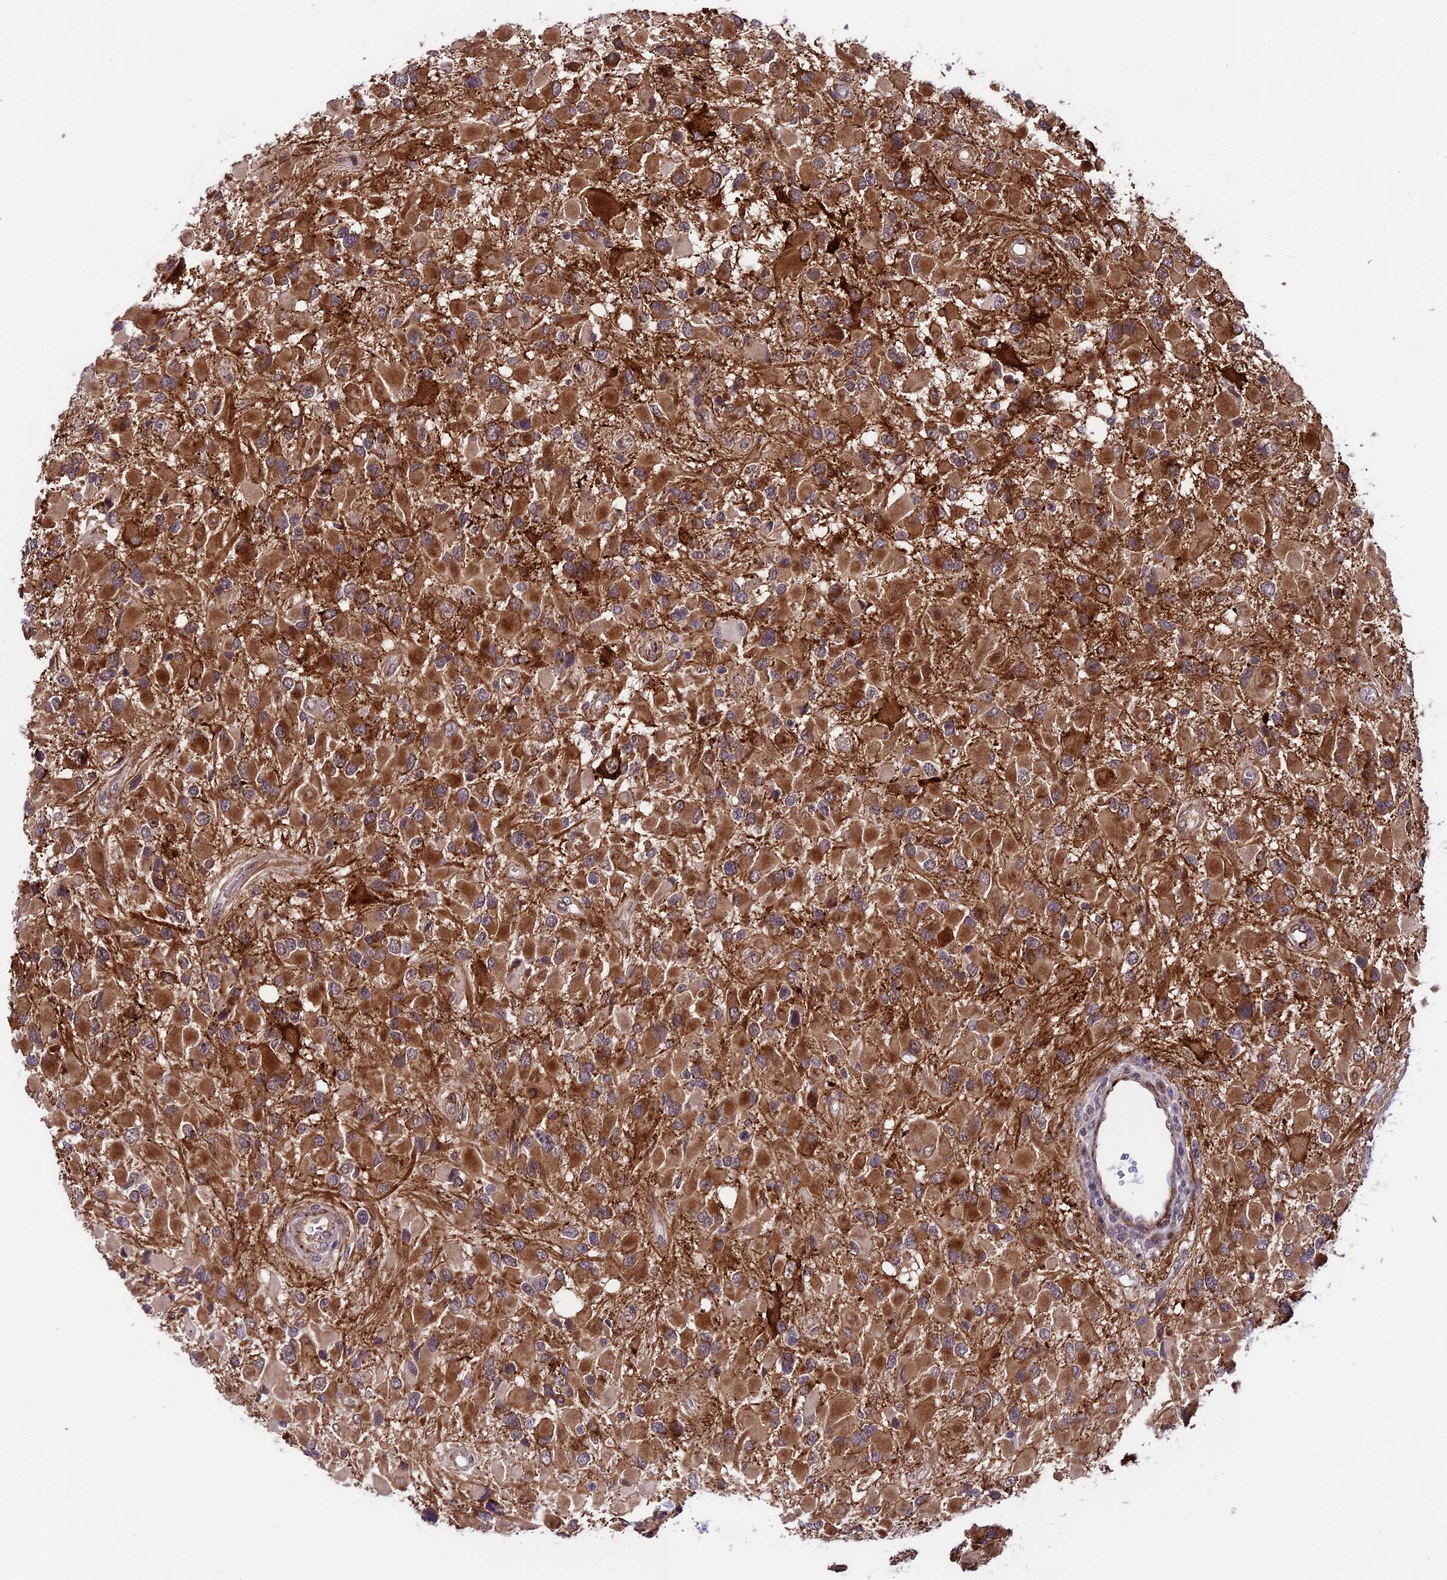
{"staining": {"intensity": "moderate", "quantity": ">75%", "location": "cytoplasmic/membranous"}, "tissue": "glioma", "cell_type": "Tumor cells", "image_type": "cancer", "snomed": [{"axis": "morphology", "description": "Glioma, malignant, High grade"}, {"axis": "topography", "description": "Brain"}], "caption": "Immunohistochemical staining of glioma exhibits moderate cytoplasmic/membranous protein staining in about >75% of tumor cells. The staining was performed using DAB, with brown indicating positive protein expression. Nuclei are stained blue with hematoxylin.", "gene": "SIPA1L3", "patient": {"sex": "male", "age": 53}}